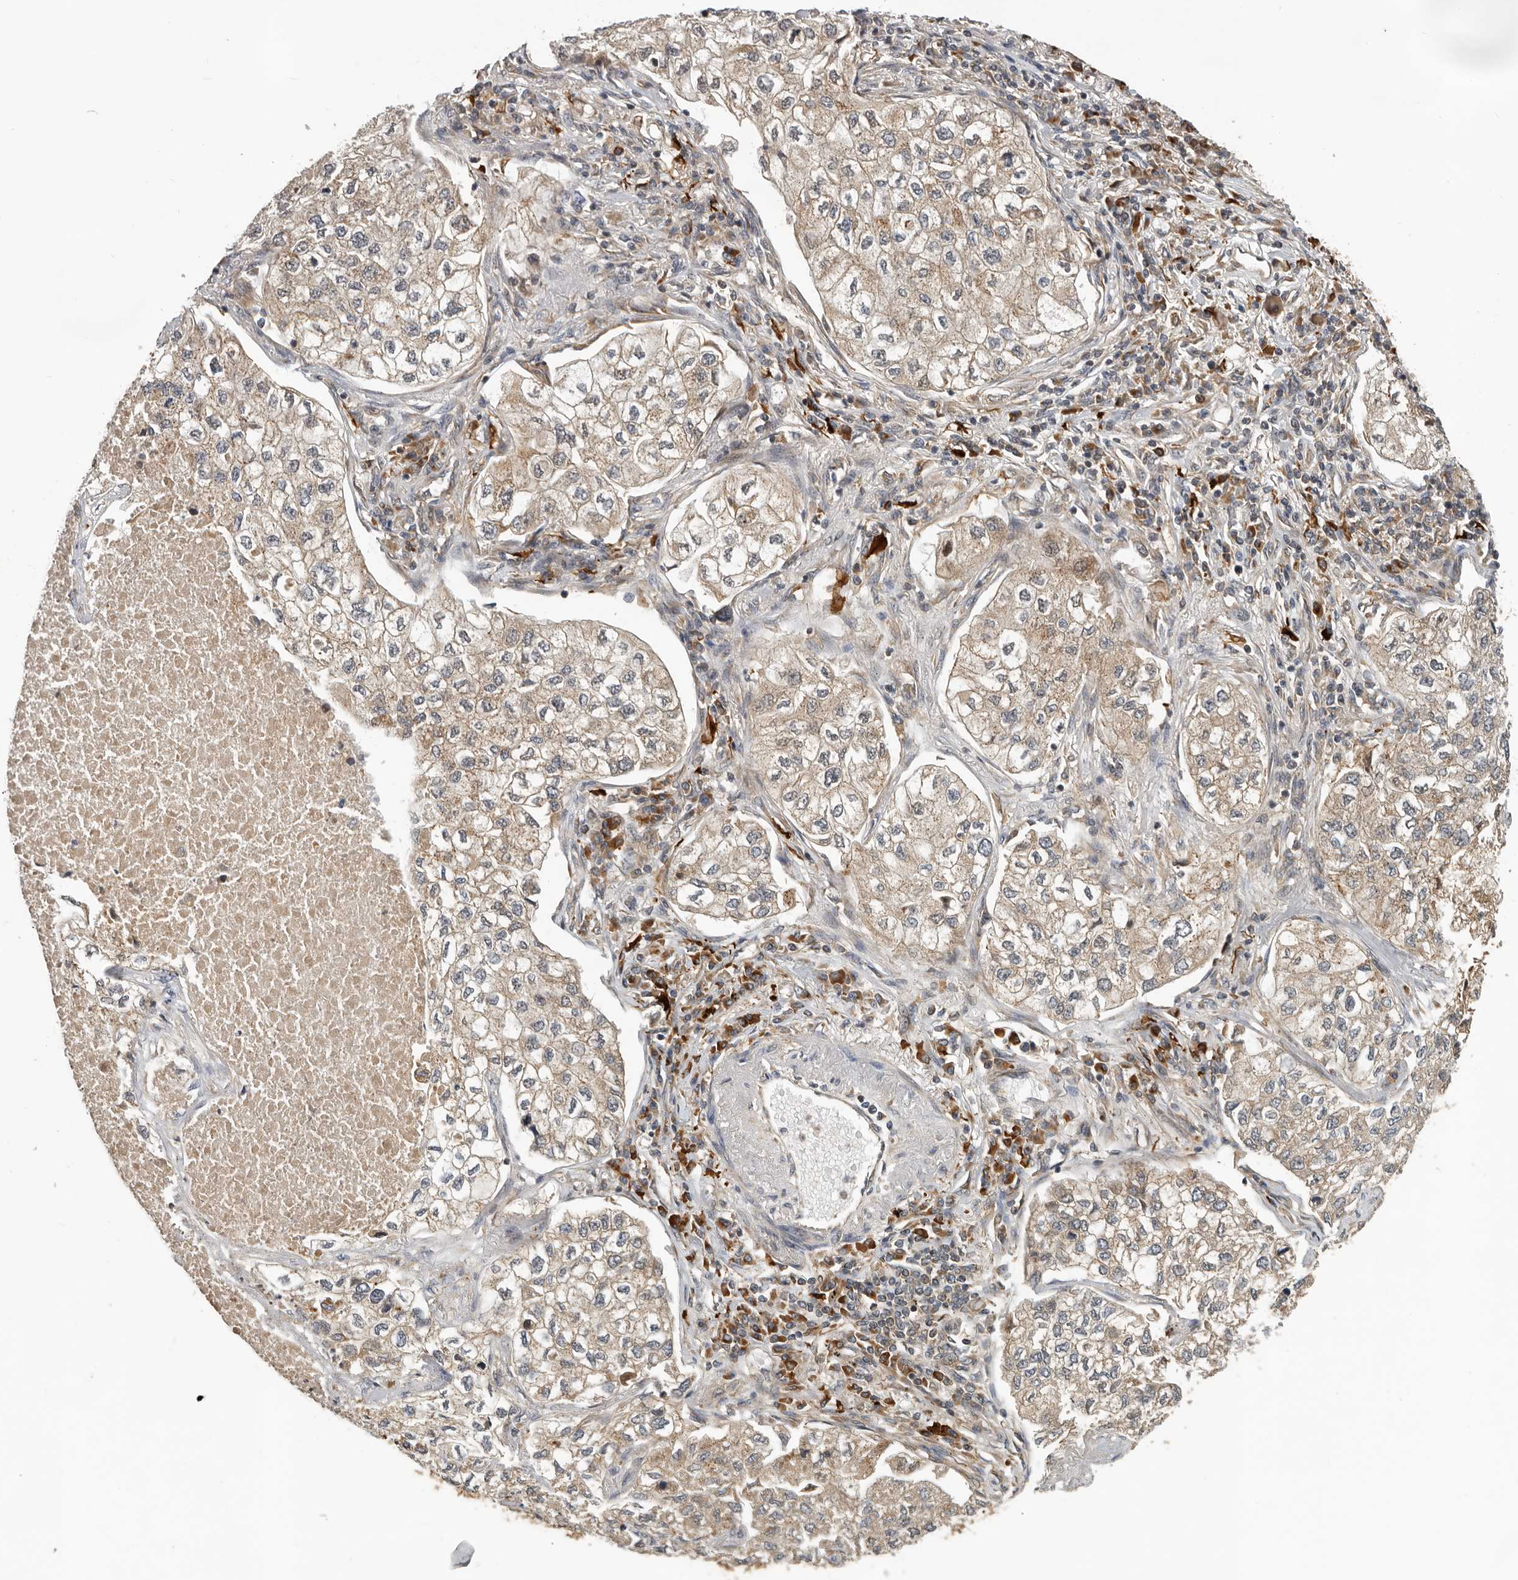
{"staining": {"intensity": "weak", "quantity": ">75%", "location": "cytoplasmic/membranous"}, "tissue": "lung cancer", "cell_type": "Tumor cells", "image_type": "cancer", "snomed": [{"axis": "morphology", "description": "Adenocarcinoma, NOS"}, {"axis": "topography", "description": "Lung"}], "caption": "IHC histopathology image of human lung cancer (adenocarcinoma) stained for a protein (brown), which reveals low levels of weak cytoplasmic/membranous expression in about >75% of tumor cells.", "gene": "RNF157", "patient": {"sex": "male", "age": 63}}